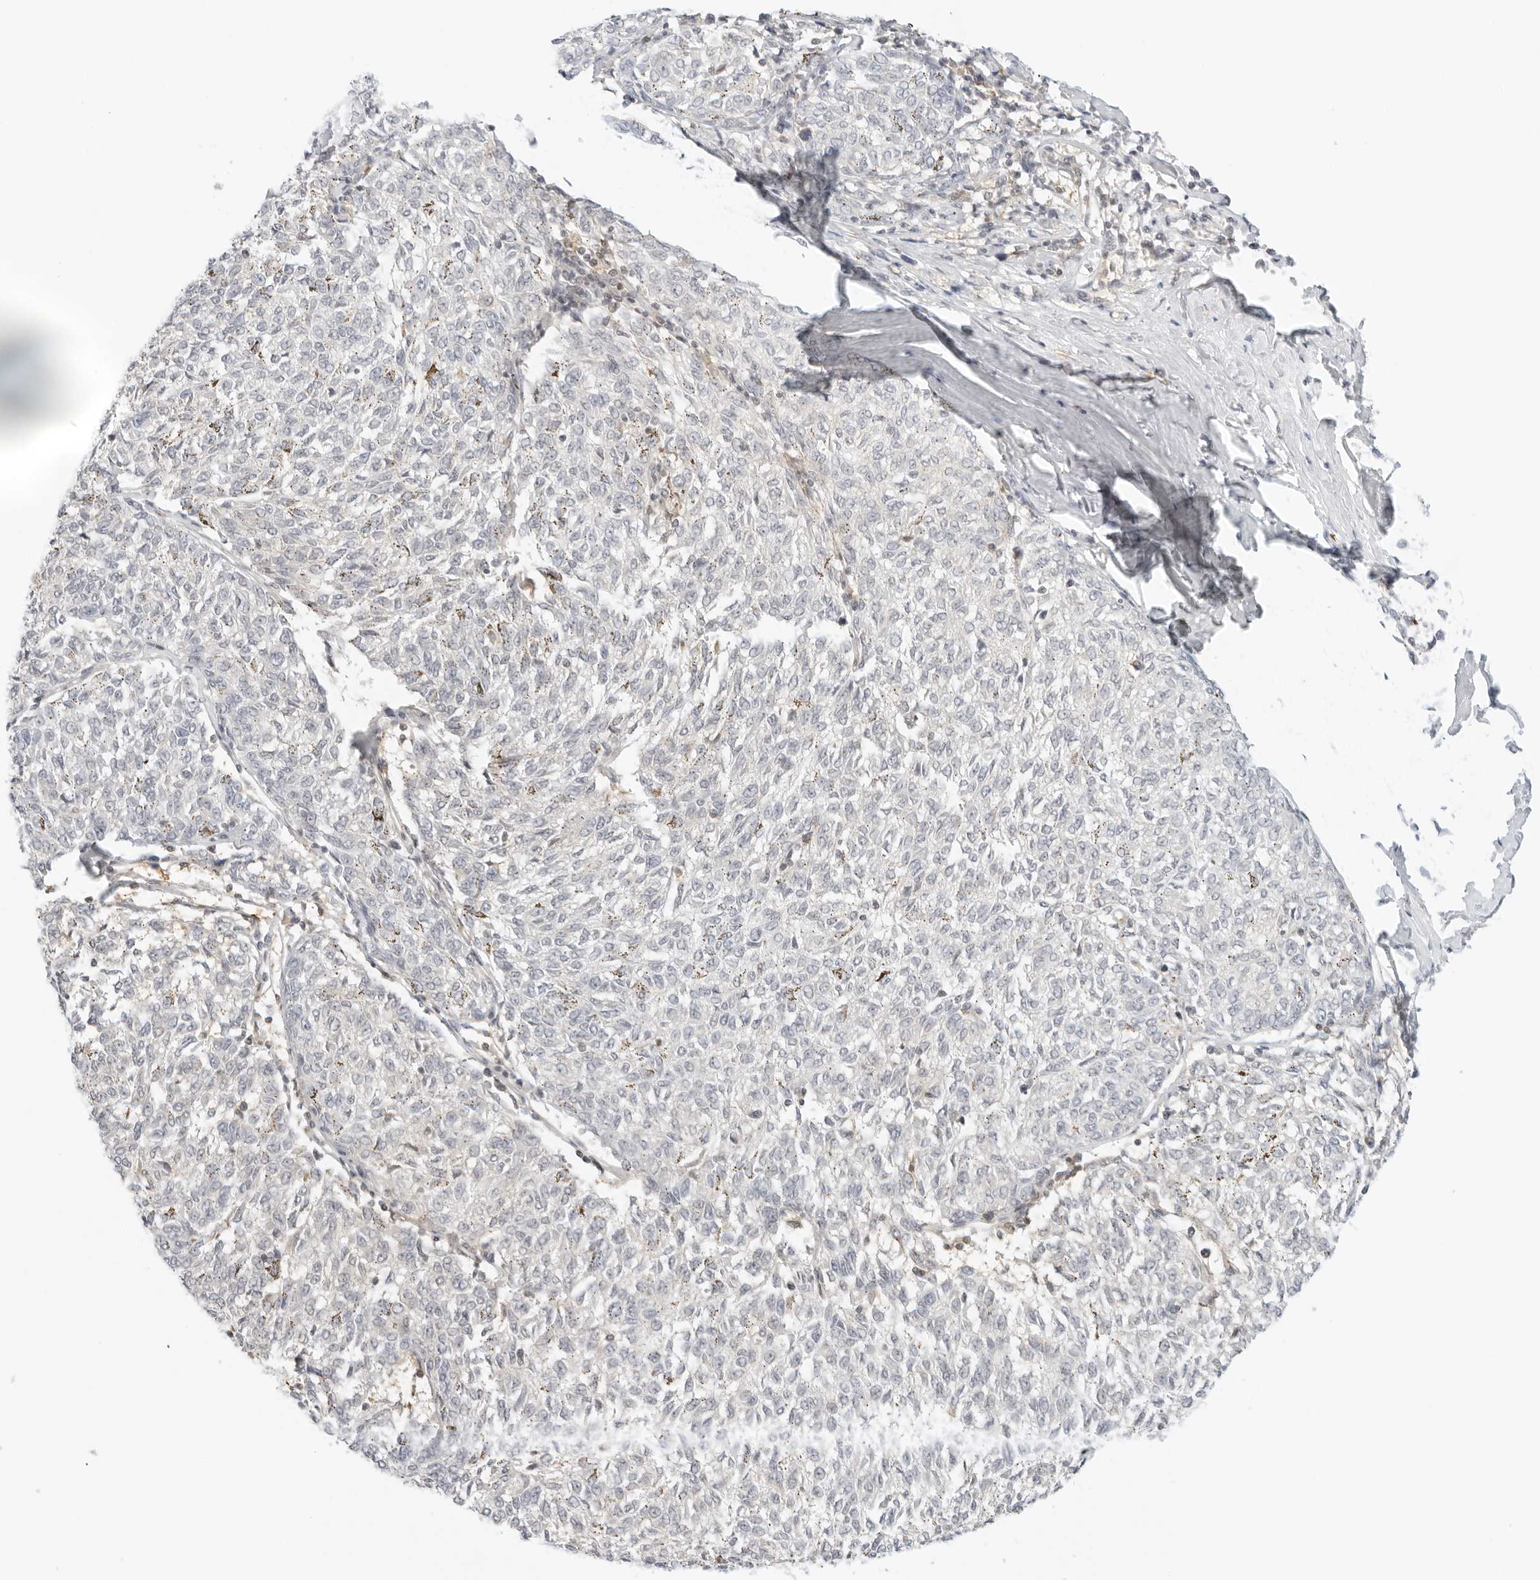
{"staining": {"intensity": "negative", "quantity": "none", "location": "none"}, "tissue": "melanoma", "cell_type": "Tumor cells", "image_type": "cancer", "snomed": [{"axis": "morphology", "description": "Malignant melanoma, NOS"}, {"axis": "topography", "description": "Skin"}], "caption": "Malignant melanoma was stained to show a protein in brown. There is no significant expression in tumor cells.", "gene": "OSCP1", "patient": {"sex": "female", "age": 72}}